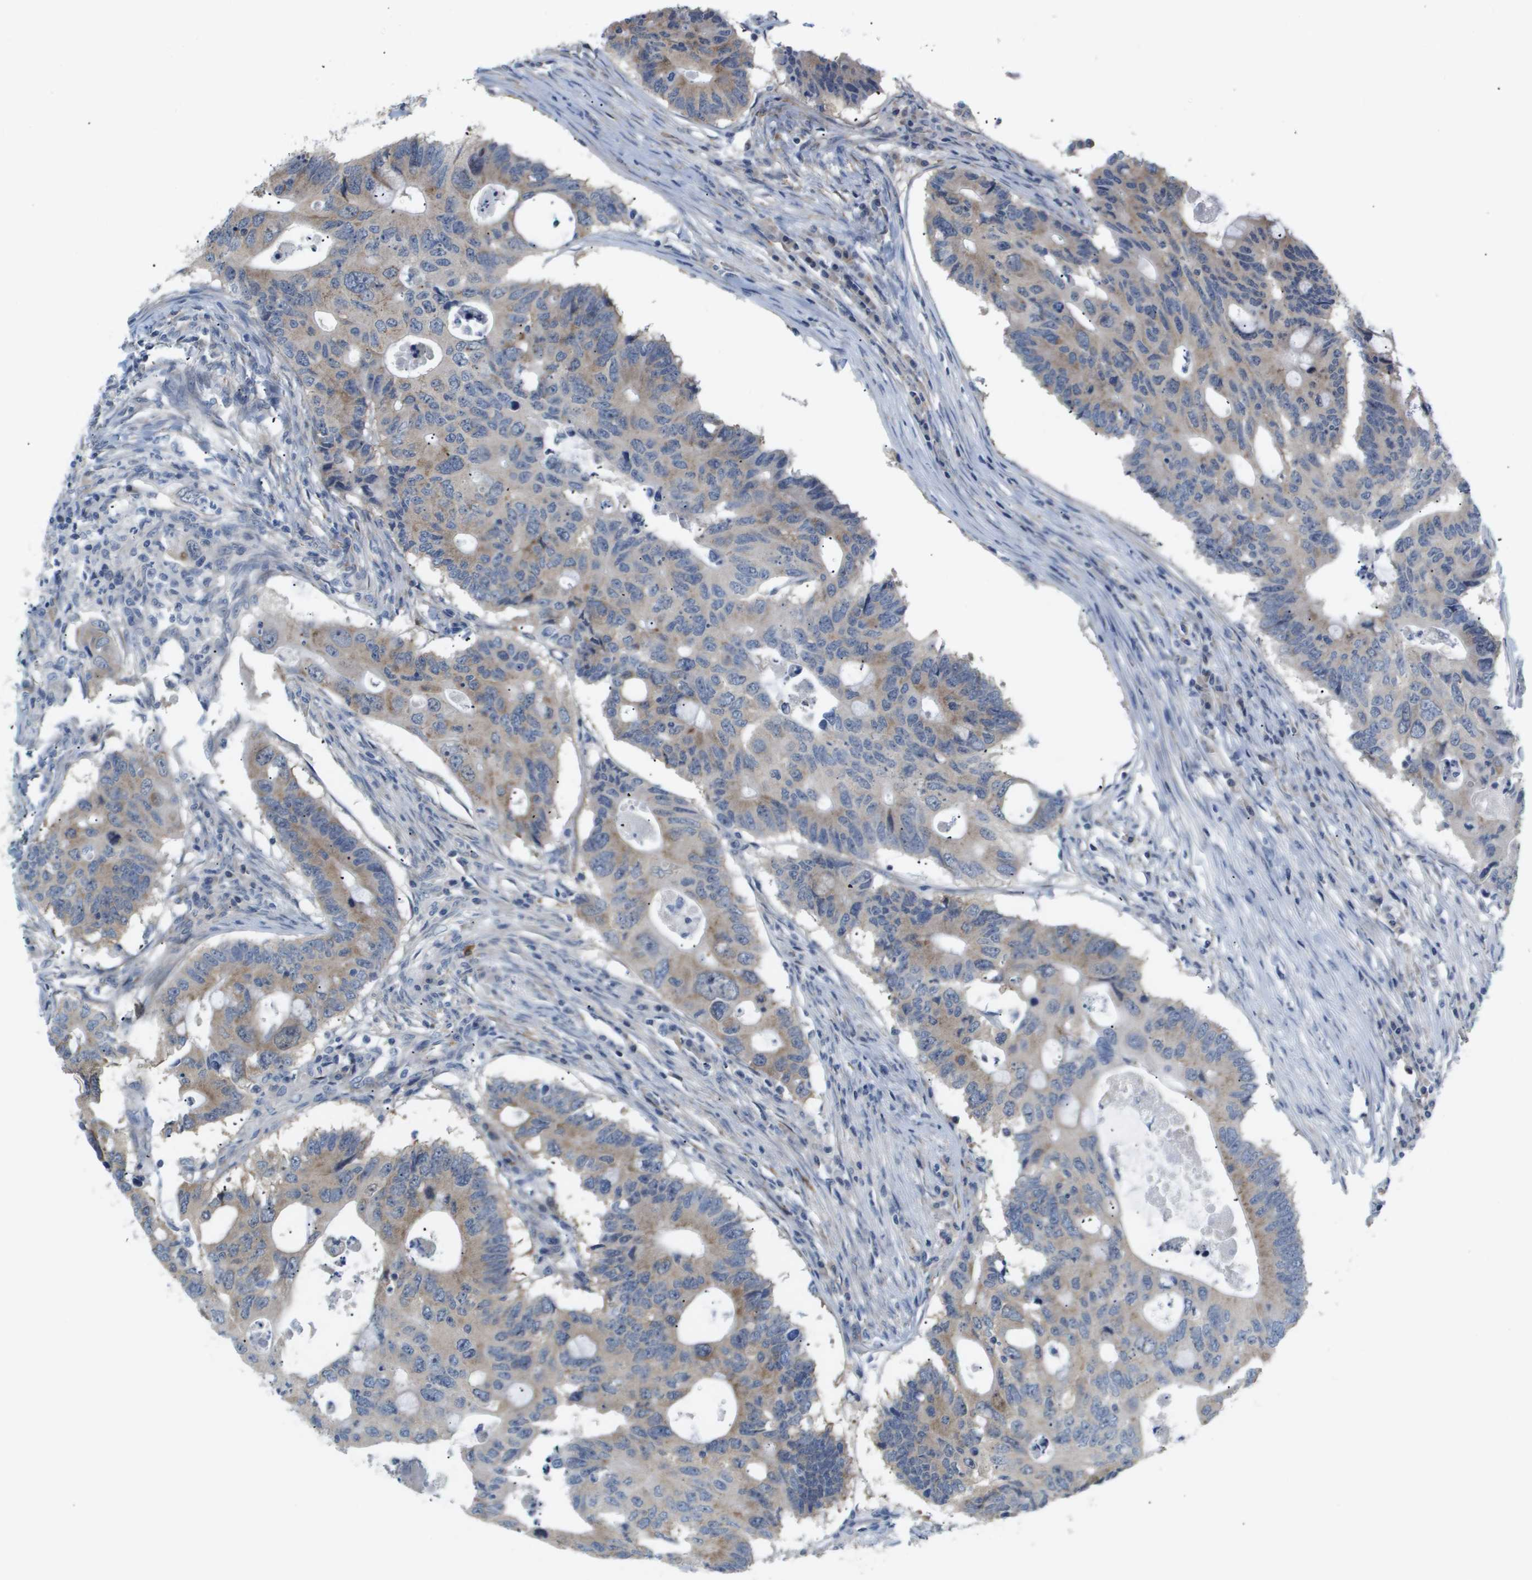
{"staining": {"intensity": "weak", "quantity": "25%-75%", "location": "cytoplasmic/membranous"}, "tissue": "colorectal cancer", "cell_type": "Tumor cells", "image_type": "cancer", "snomed": [{"axis": "morphology", "description": "Adenocarcinoma, NOS"}, {"axis": "topography", "description": "Colon"}], "caption": "High-magnification brightfield microscopy of colorectal cancer (adenocarcinoma) stained with DAB (brown) and counterstained with hematoxylin (blue). tumor cells exhibit weak cytoplasmic/membranous expression is seen in about25%-75% of cells.", "gene": "OTUD5", "patient": {"sex": "male", "age": 71}}